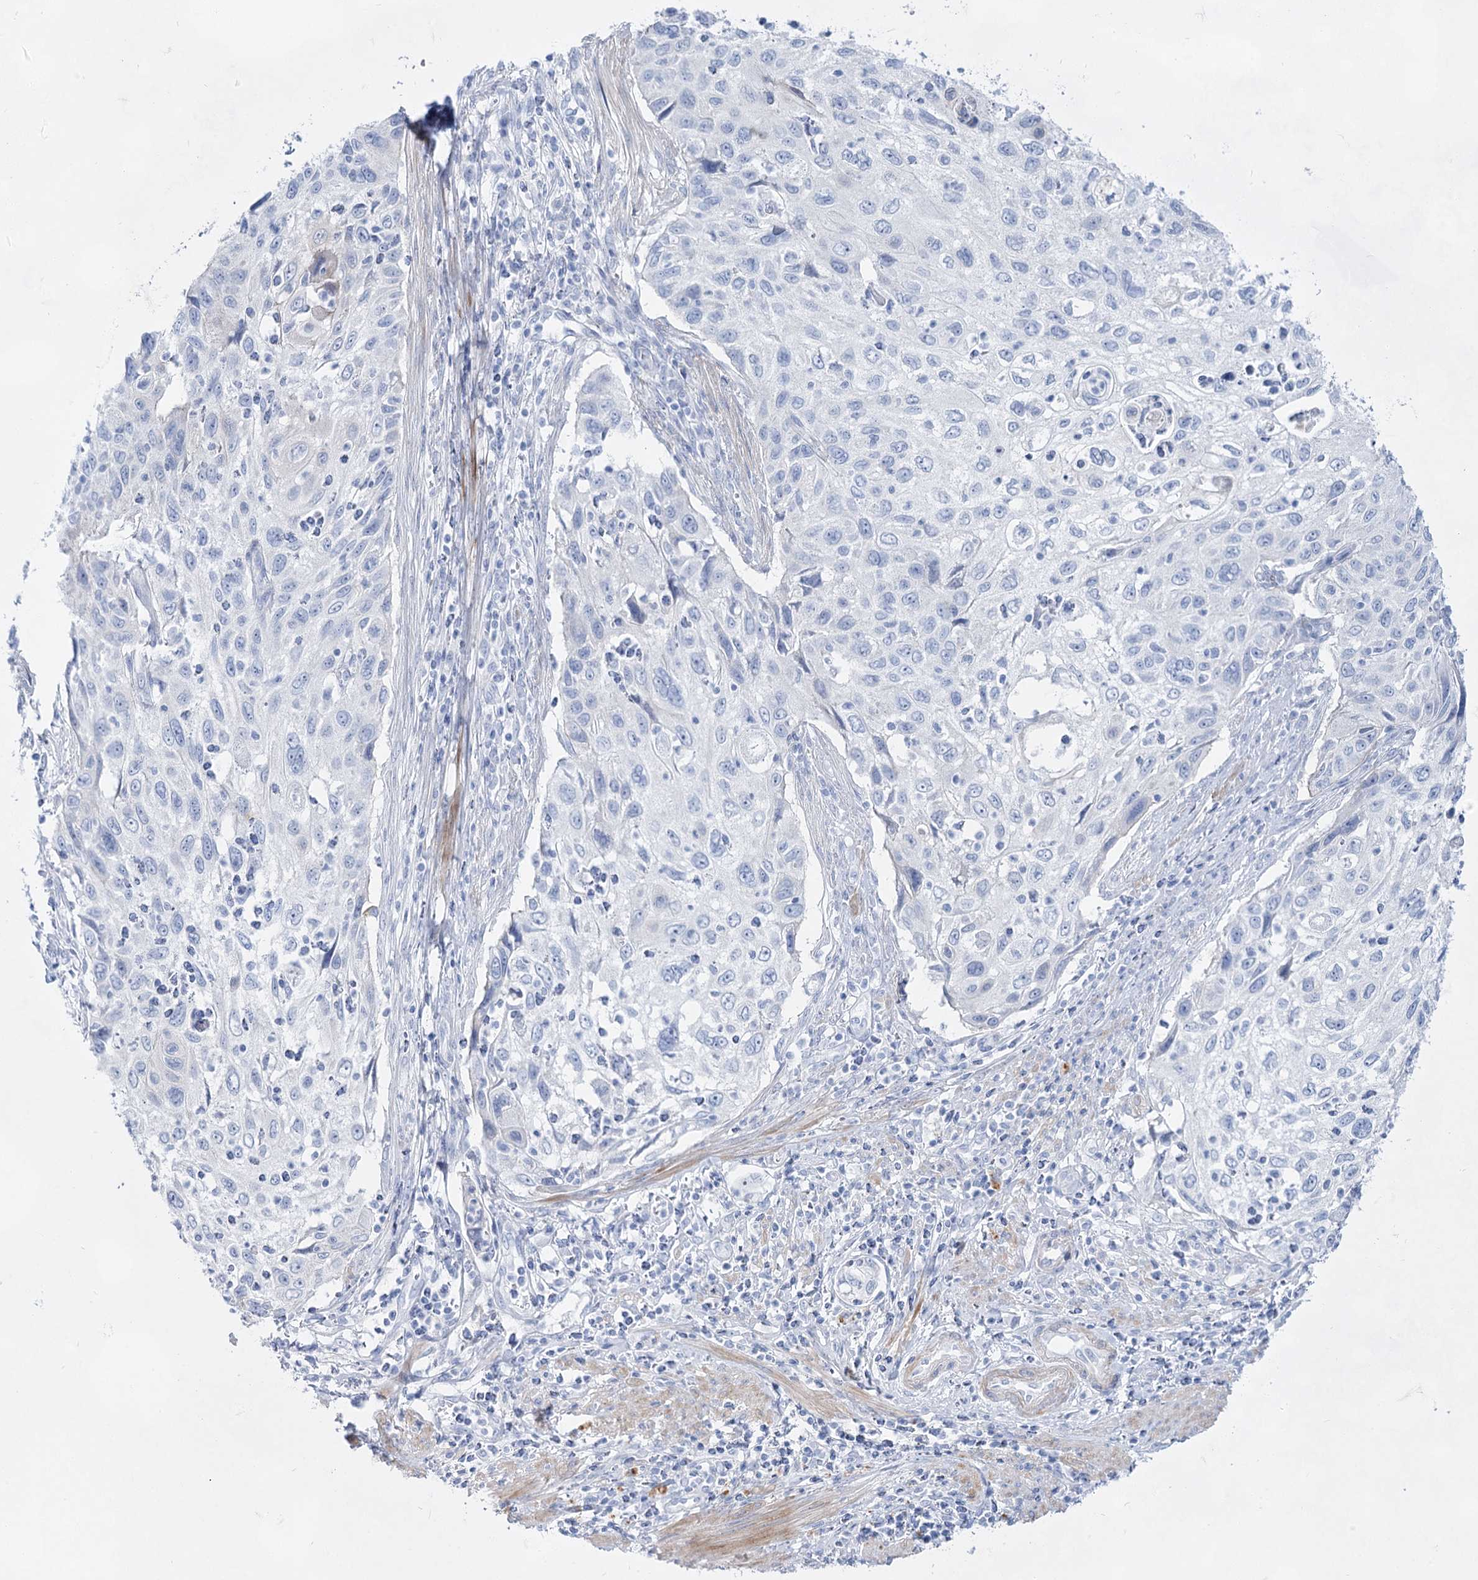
{"staining": {"intensity": "negative", "quantity": "none", "location": "none"}, "tissue": "cervical cancer", "cell_type": "Tumor cells", "image_type": "cancer", "snomed": [{"axis": "morphology", "description": "Squamous cell carcinoma, NOS"}, {"axis": "topography", "description": "Cervix"}], "caption": "IHC photomicrograph of neoplastic tissue: cervical cancer (squamous cell carcinoma) stained with DAB (3,3'-diaminobenzidine) displays no significant protein positivity in tumor cells.", "gene": "ACRV1", "patient": {"sex": "female", "age": 70}}